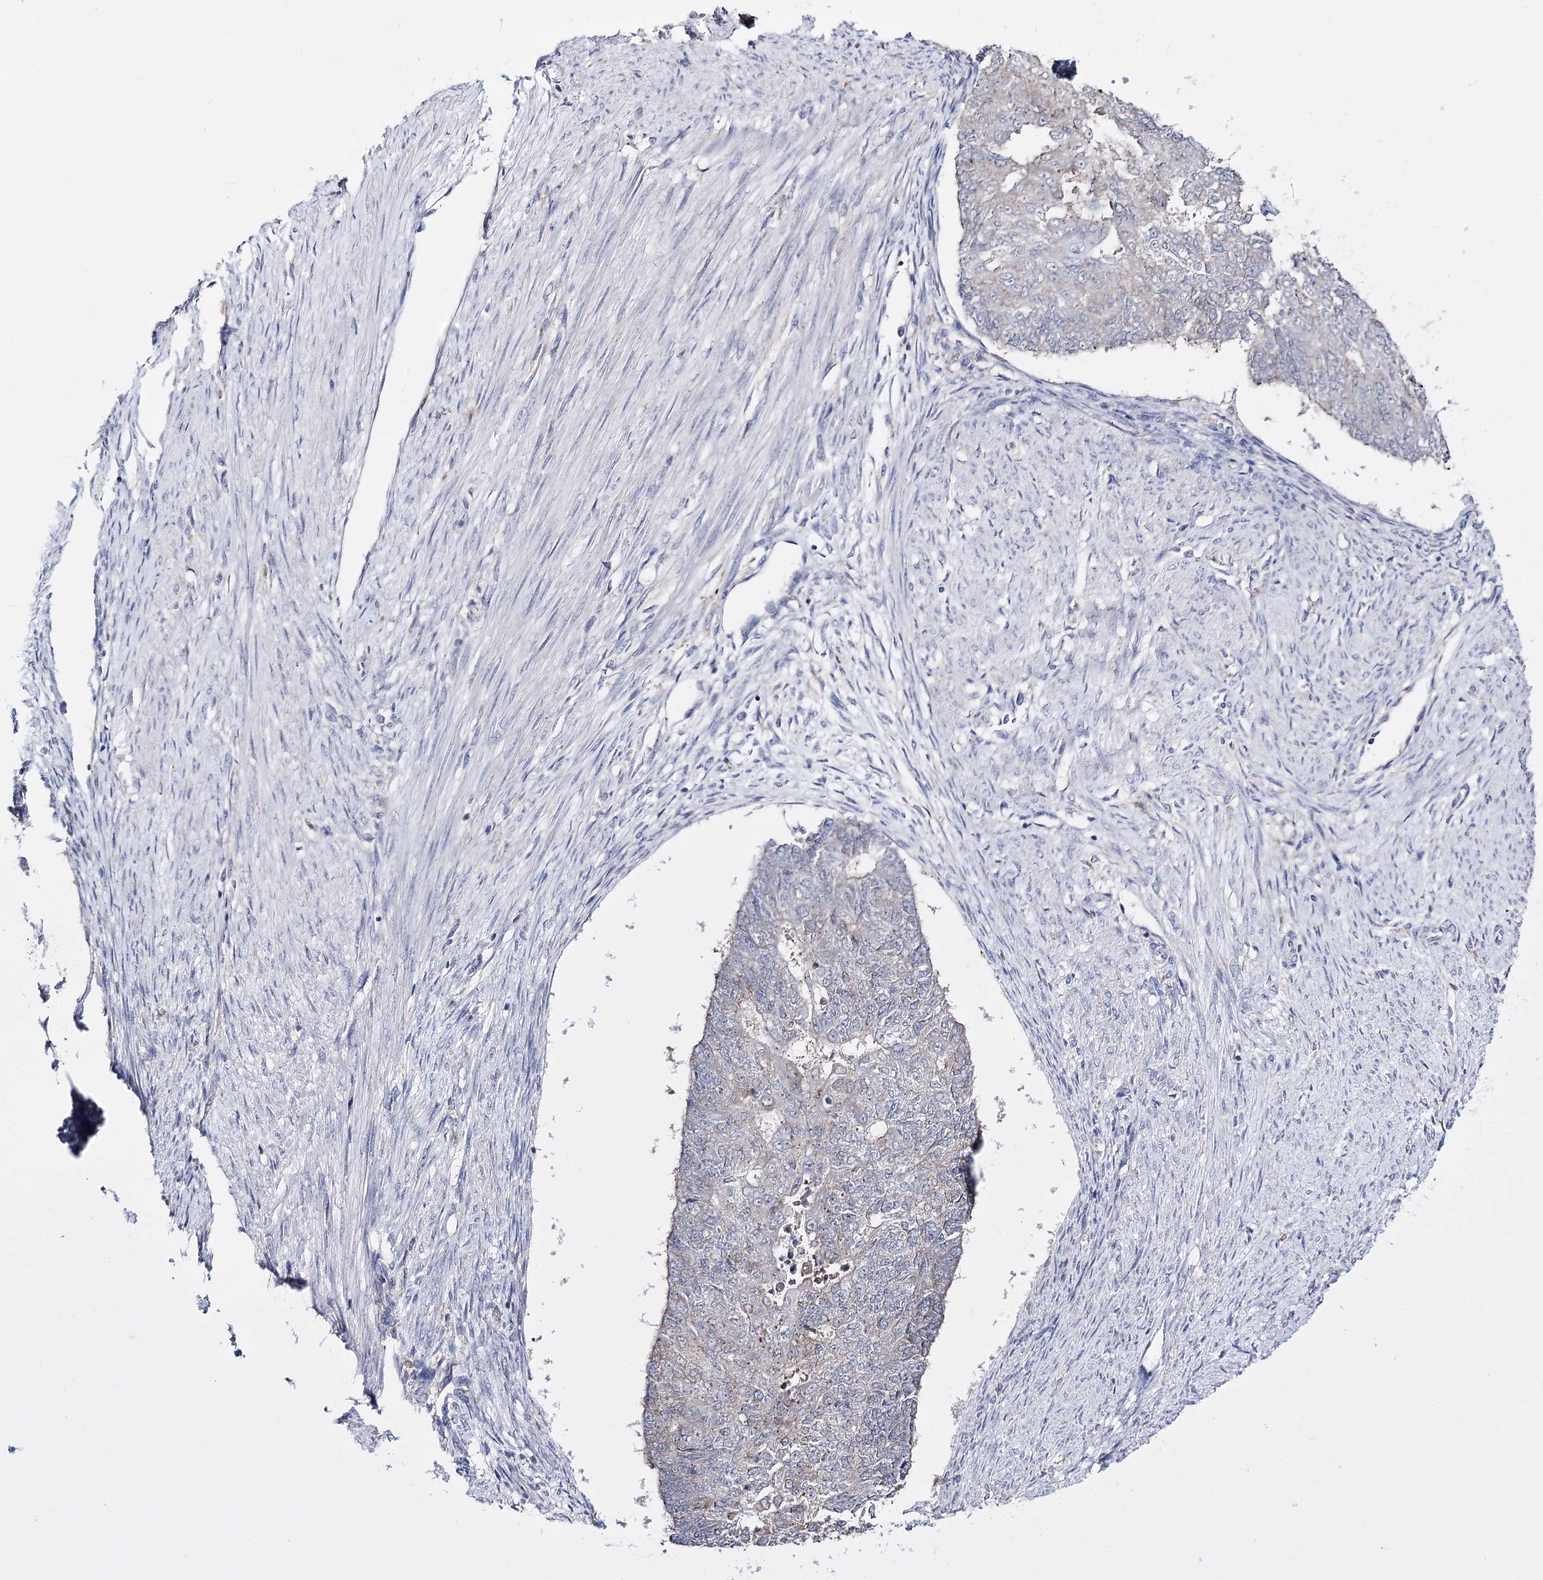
{"staining": {"intensity": "weak", "quantity": "<25%", "location": "cytoplasmic/membranous"}, "tissue": "endometrial cancer", "cell_type": "Tumor cells", "image_type": "cancer", "snomed": [{"axis": "morphology", "description": "Adenocarcinoma, NOS"}, {"axis": "topography", "description": "Endometrium"}], "caption": "Endometrial cancer (adenocarcinoma) was stained to show a protein in brown. There is no significant positivity in tumor cells.", "gene": "PTER", "patient": {"sex": "female", "age": 32}}